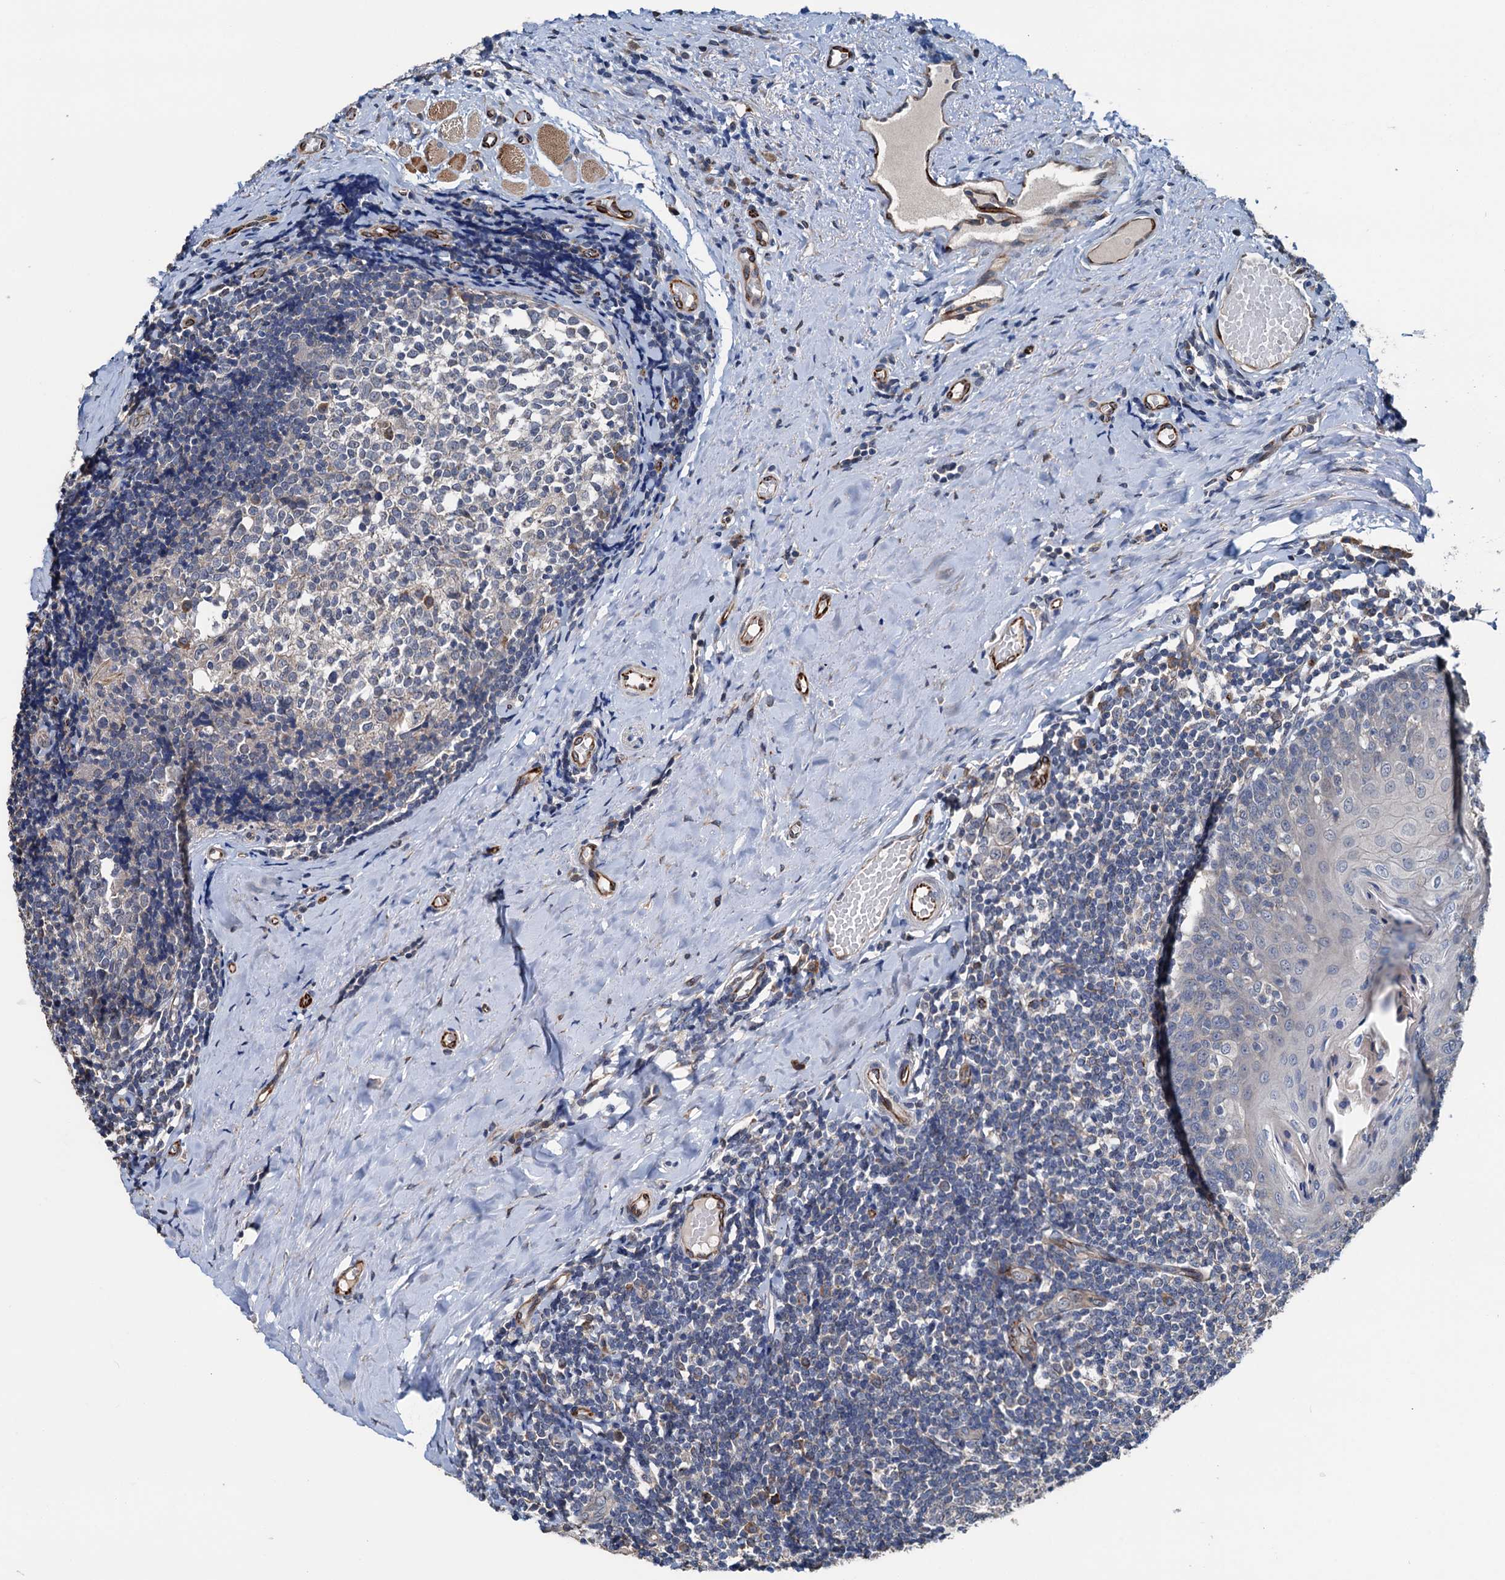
{"staining": {"intensity": "moderate", "quantity": "<25%", "location": "cytoplasmic/membranous"}, "tissue": "tonsil", "cell_type": "Germinal center cells", "image_type": "normal", "snomed": [{"axis": "morphology", "description": "Normal tissue, NOS"}, {"axis": "topography", "description": "Tonsil"}], "caption": "DAB (3,3'-diaminobenzidine) immunohistochemical staining of normal human tonsil displays moderate cytoplasmic/membranous protein staining in about <25% of germinal center cells. (DAB IHC with brightfield microscopy, high magnification).", "gene": "ELAC1", "patient": {"sex": "female", "age": 19}}